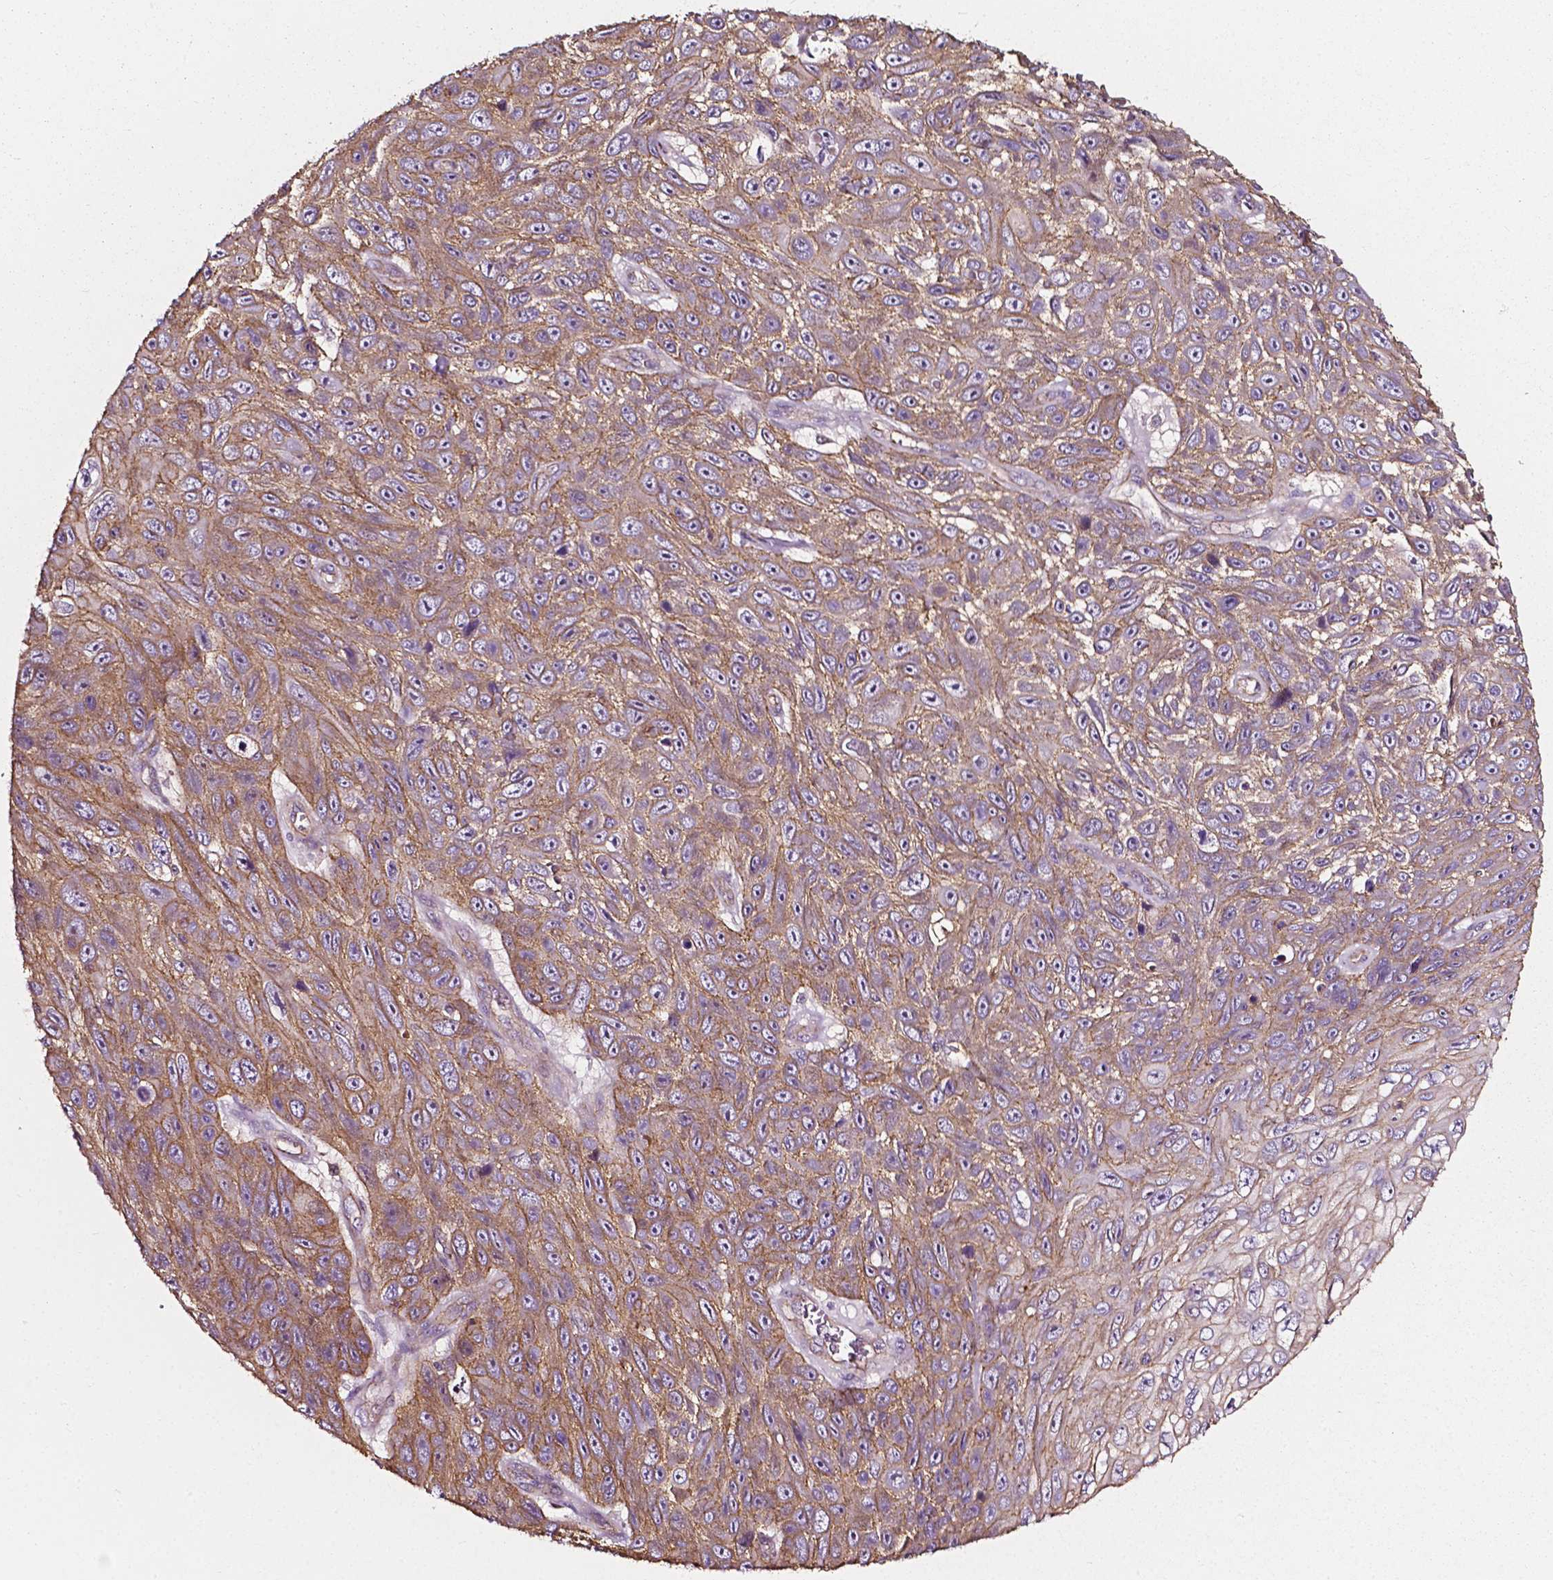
{"staining": {"intensity": "moderate", "quantity": ">75%", "location": "cytoplasmic/membranous"}, "tissue": "skin cancer", "cell_type": "Tumor cells", "image_type": "cancer", "snomed": [{"axis": "morphology", "description": "Squamous cell carcinoma, NOS"}, {"axis": "topography", "description": "Skin"}], "caption": "A micrograph showing moderate cytoplasmic/membranous positivity in about >75% of tumor cells in skin squamous cell carcinoma, as visualized by brown immunohistochemical staining.", "gene": "ATG16L1", "patient": {"sex": "male", "age": 82}}